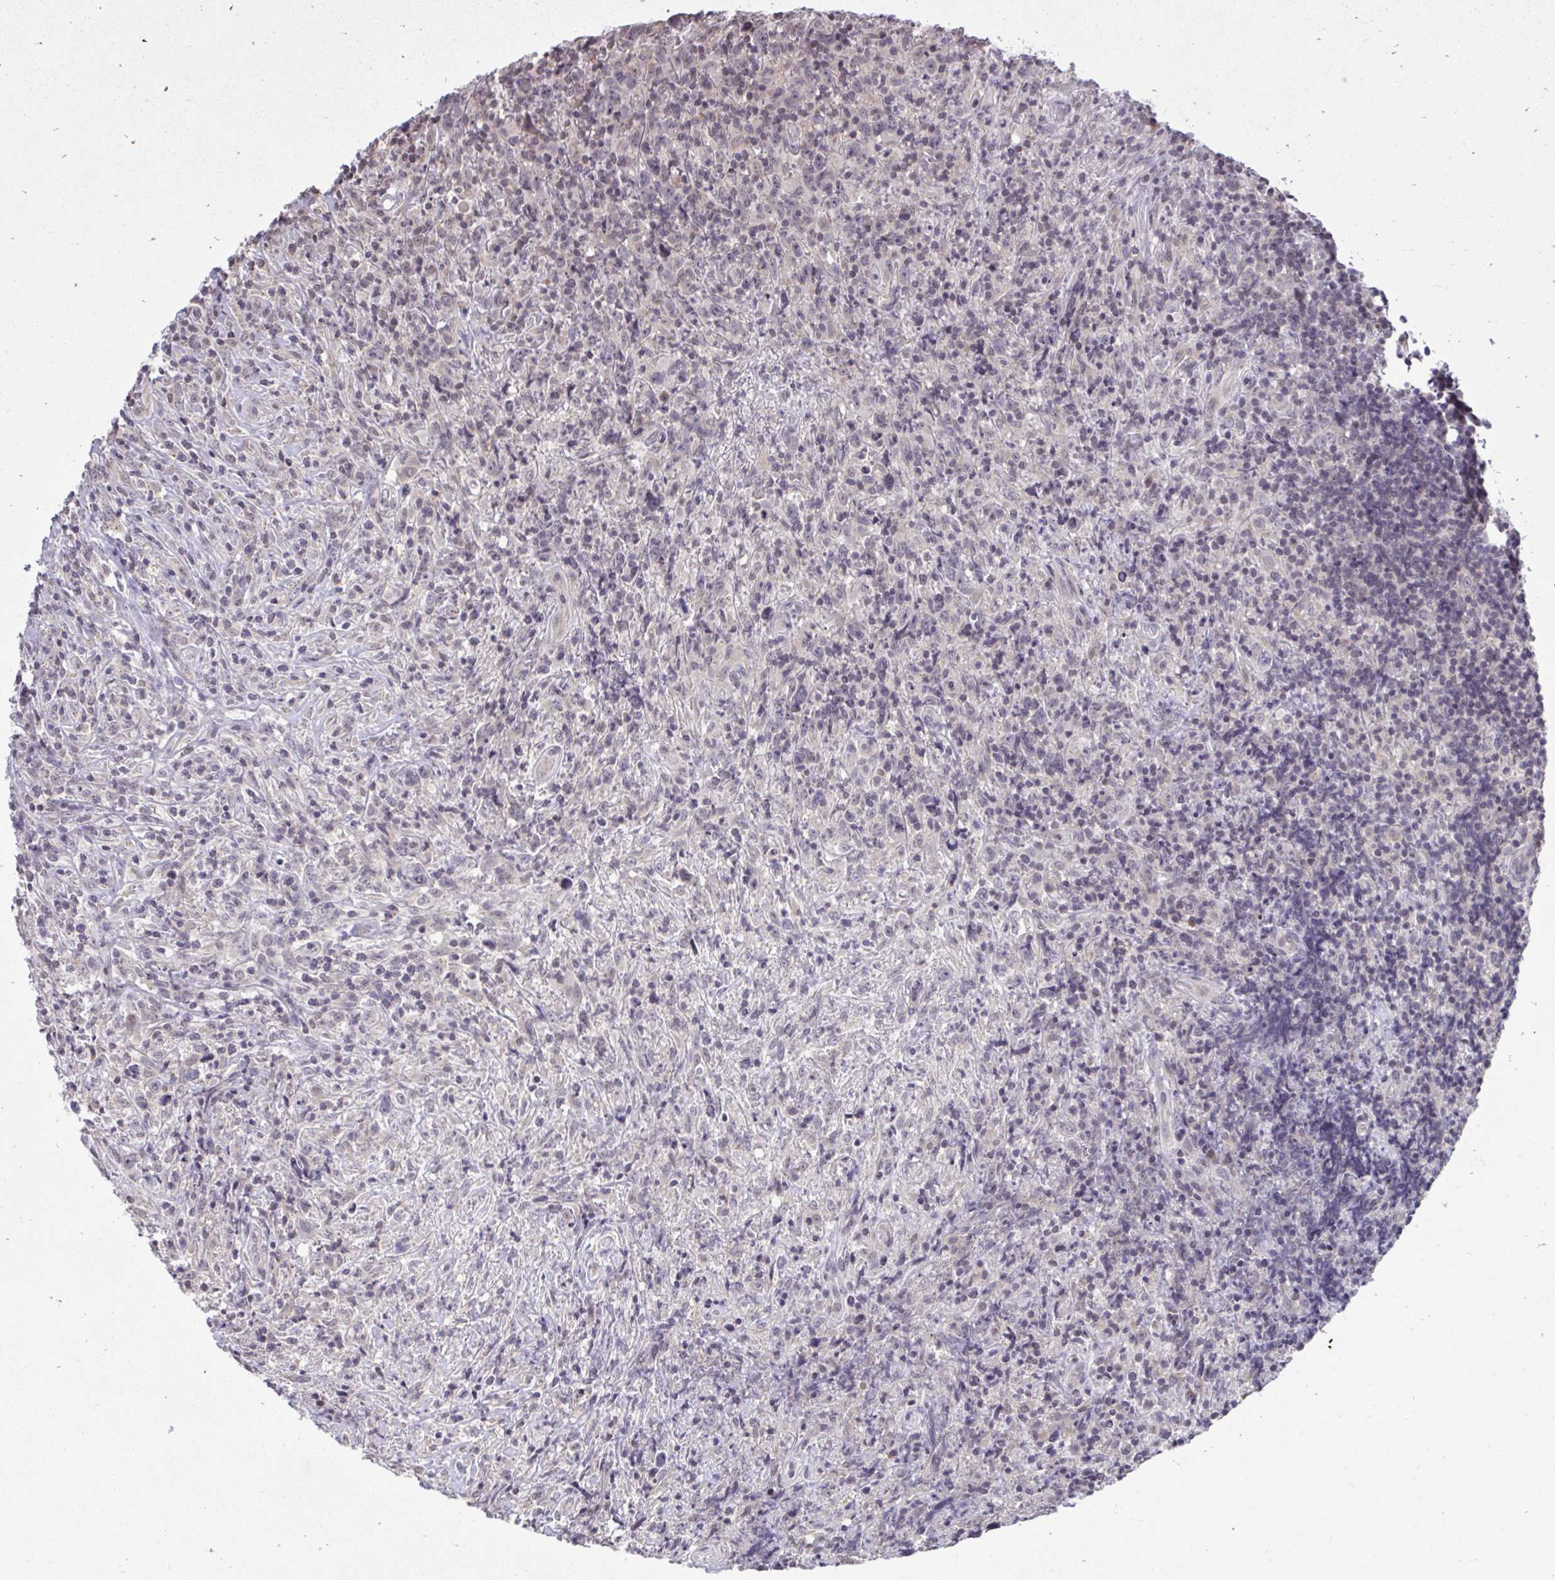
{"staining": {"intensity": "negative", "quantity": "none", "location": "none"}, "tissue": "lymphoma", "cell_type": "Tumor cells", "image_type": "cancer", "snomed": [{"axis": "morphology", "description": "Hodgkin's disease, NOS"}, {"axis": "topography", "description": "Lymph node"}], "caption": "DAB immunohistochemical staining of lymphoma reveals no significant expression in tumor cells.", "gene": "CYP20A1", "patient": {"sex": "female", "age": 18}}